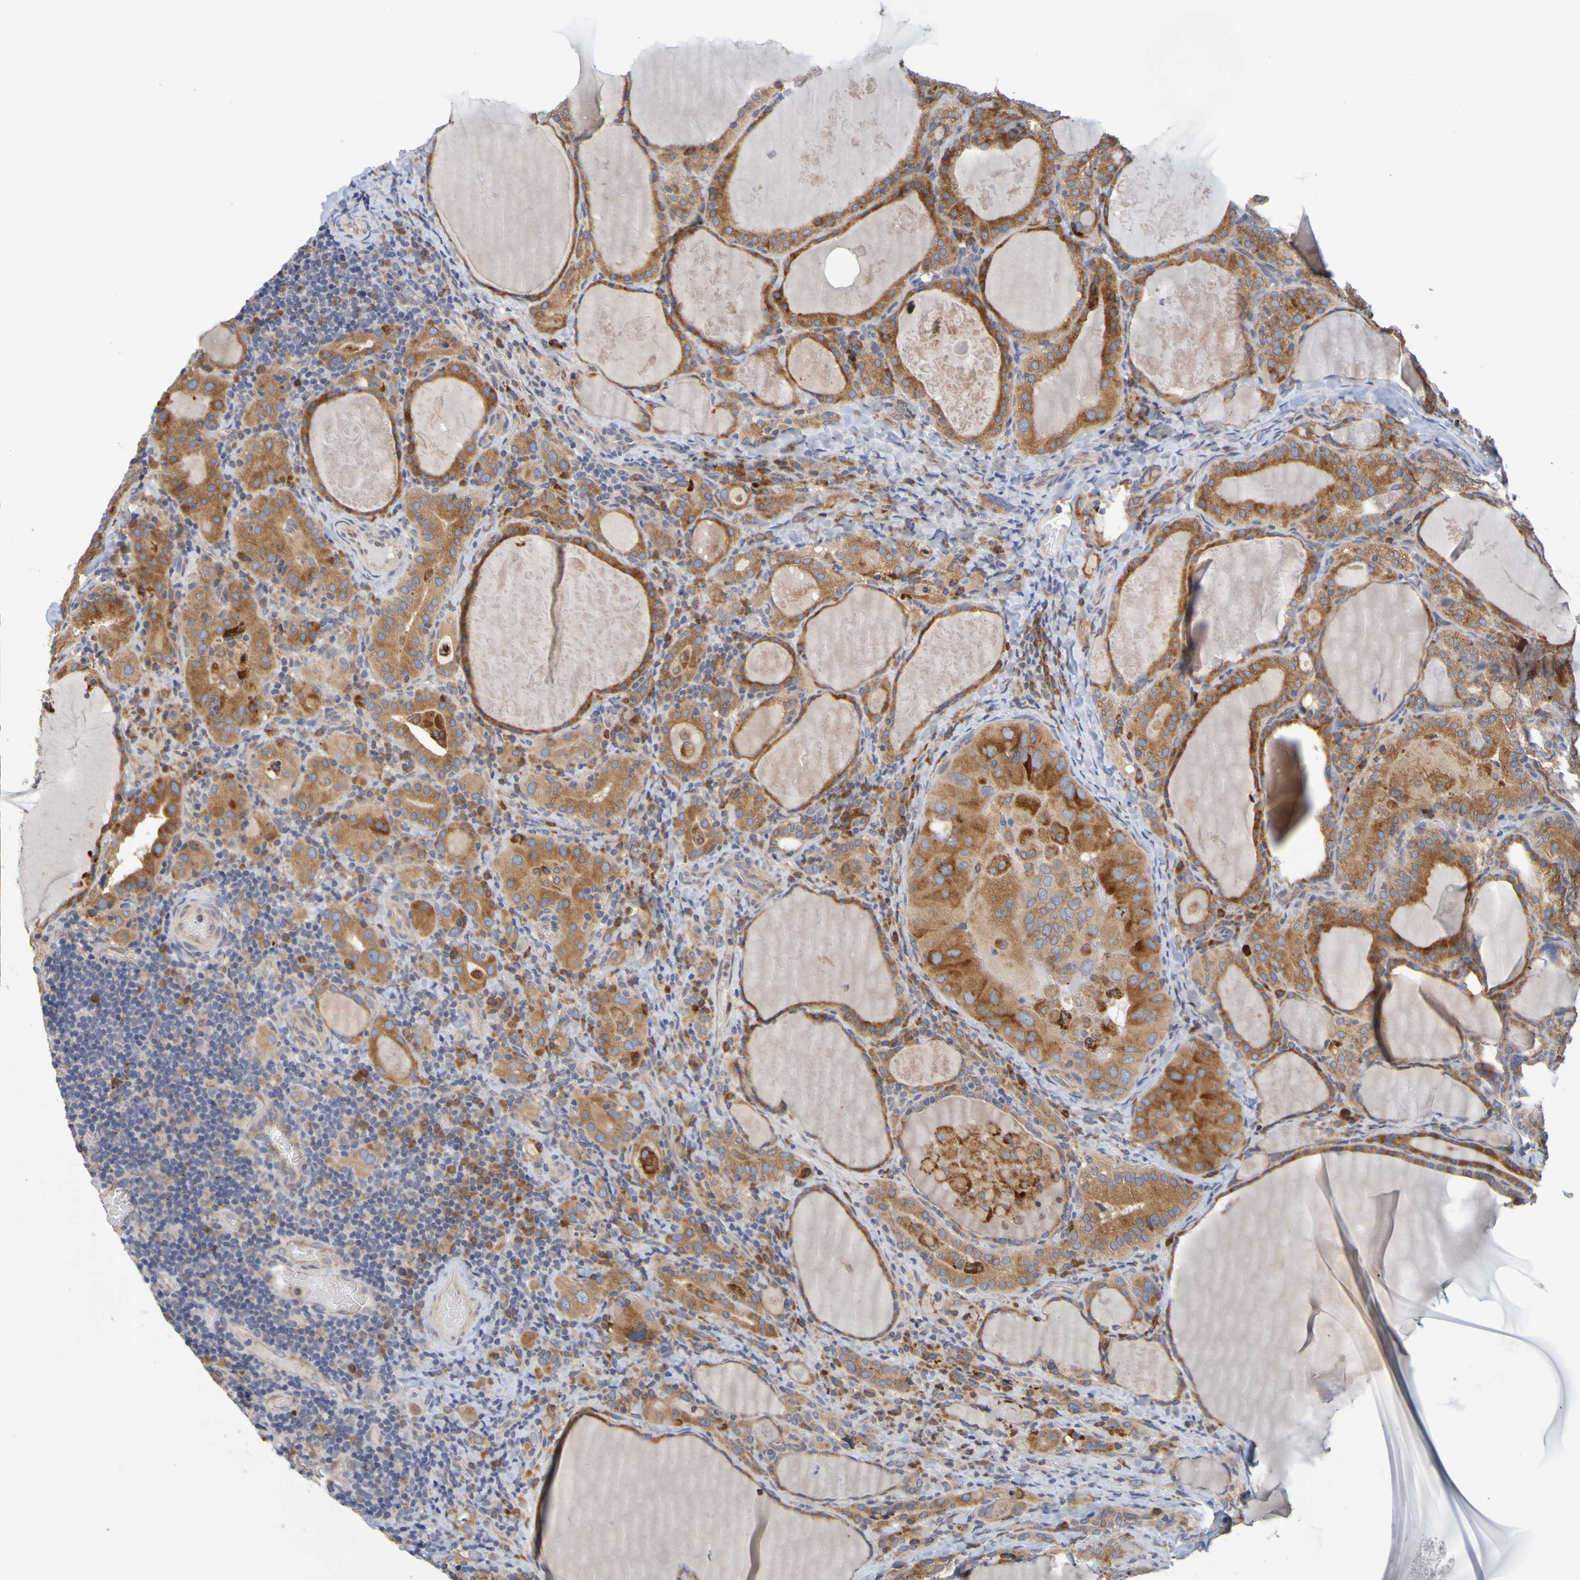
{"staining": {"intensity": "strong", "quantity": ">75%", "location": "cytoplasmic/membranous"}, "tissue": "thyroid cancer", "cell_type": "Tumor cells", "image_type": "cancer", "snomed": [{"axis": "morphology", "description": "Papillary adenocarcinoma, NOS"}, {"axis": "topography", "description": "Thyroid gland"}], "caption": "Immunohistochemistry (IHC) histopathology image of human thyroid cancer stained for a protein (brown), which displays high levels of strong cytoplasmic/membranous staining in approximately >75% of tumor cells.", "gene": "SIL1", "patient": {"sex": "female", "age": 42}}